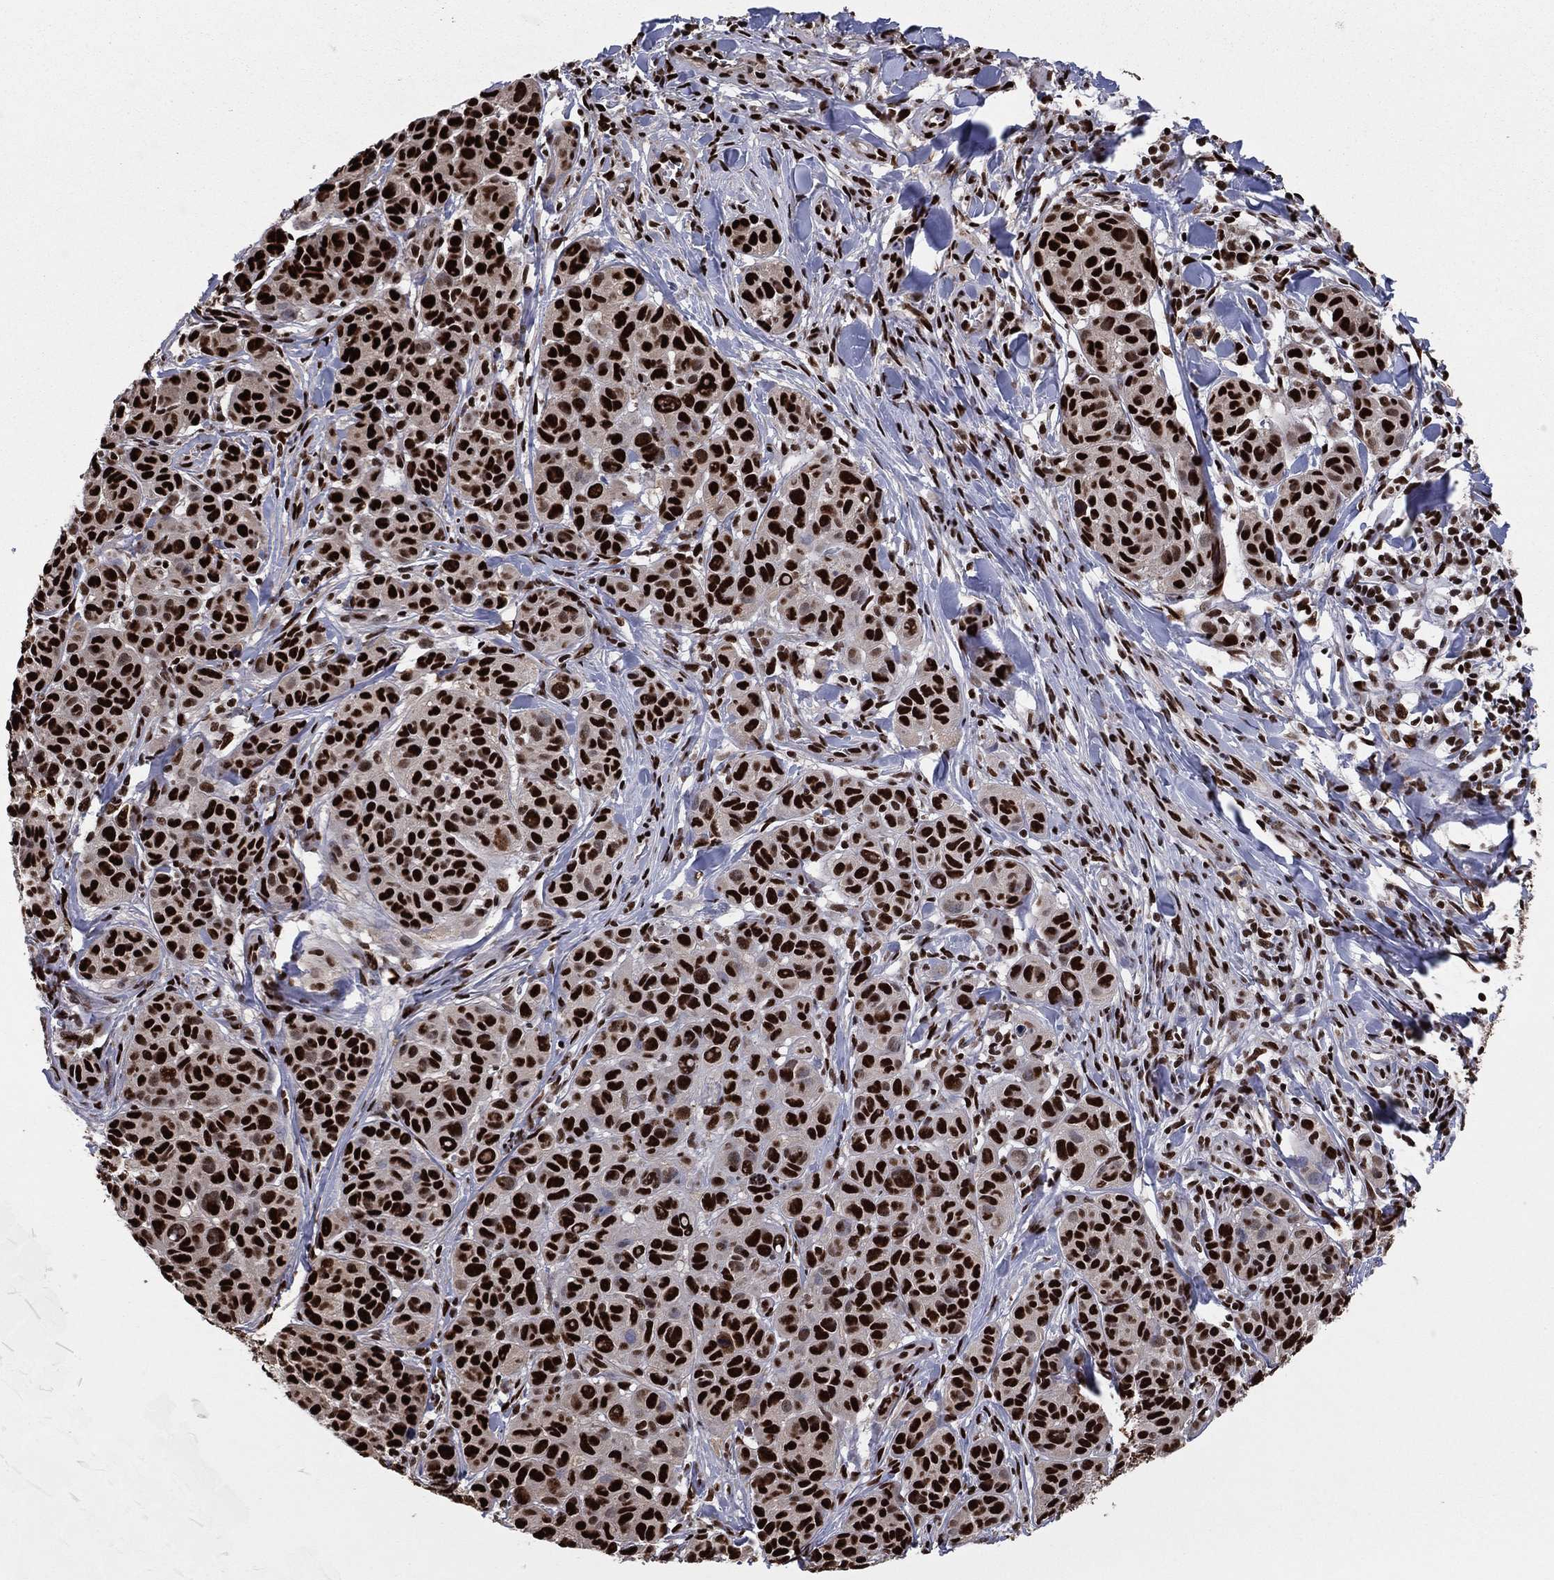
{"staining": {"intensity": "strong", "quantity": ">75%", "location": "nuclear"}, "tissue": "melanoma", "cell_type": "Tumor cells", "image_type": "cancer", "snomed": [{"axis": "morphology", "description": "Malignant melanoma, NOS"}, {"axis": "topography", "description": "Skin"}], "caption": "Tumor cells exhibit strong nuclear positivity in approximately >75% of cells in melanoma.", "gene": "TP53BP1", "patient": {"sex": "male", "age": 79}}